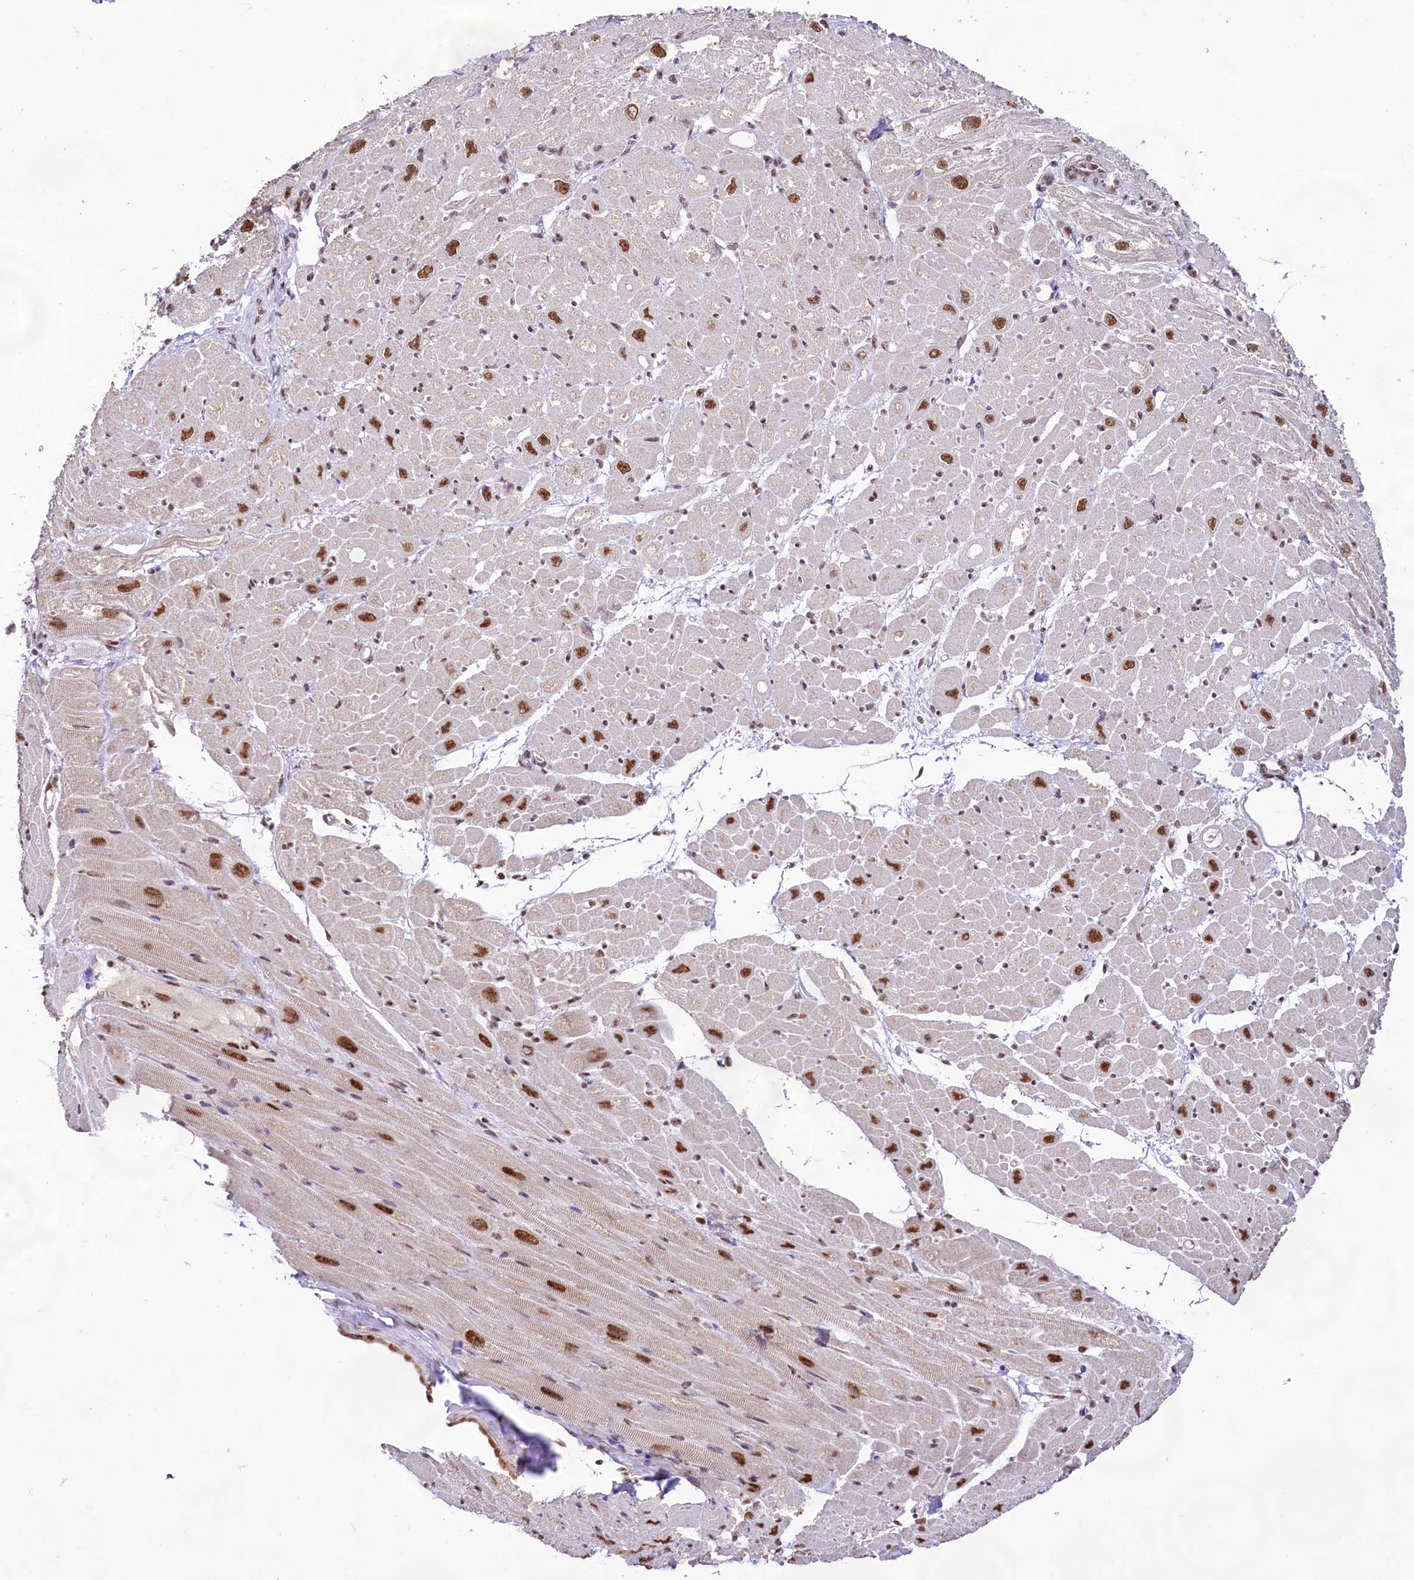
{"staining": {"intensity": "strong", "quantity": "25%-75%", "location": "nuclear"}, "tissue": "heart muscle", "cell_type": "Cardiomyocytes", "image_type": "normal", "snomed": [{"axis": "morphology", "description": "Normal tissue, NOS"}, {"axis": "topography", "description": "Heart"}], "caption": "A high-resolution histopathology image shows immunohistochemistry staining of unremarkable heart muscle, which demonstrates strong nuclear positivity in about 25%-75% of cardiomyocytes.", "gene": "HIRA", "patient": {"sex": "male", "age": 50}}